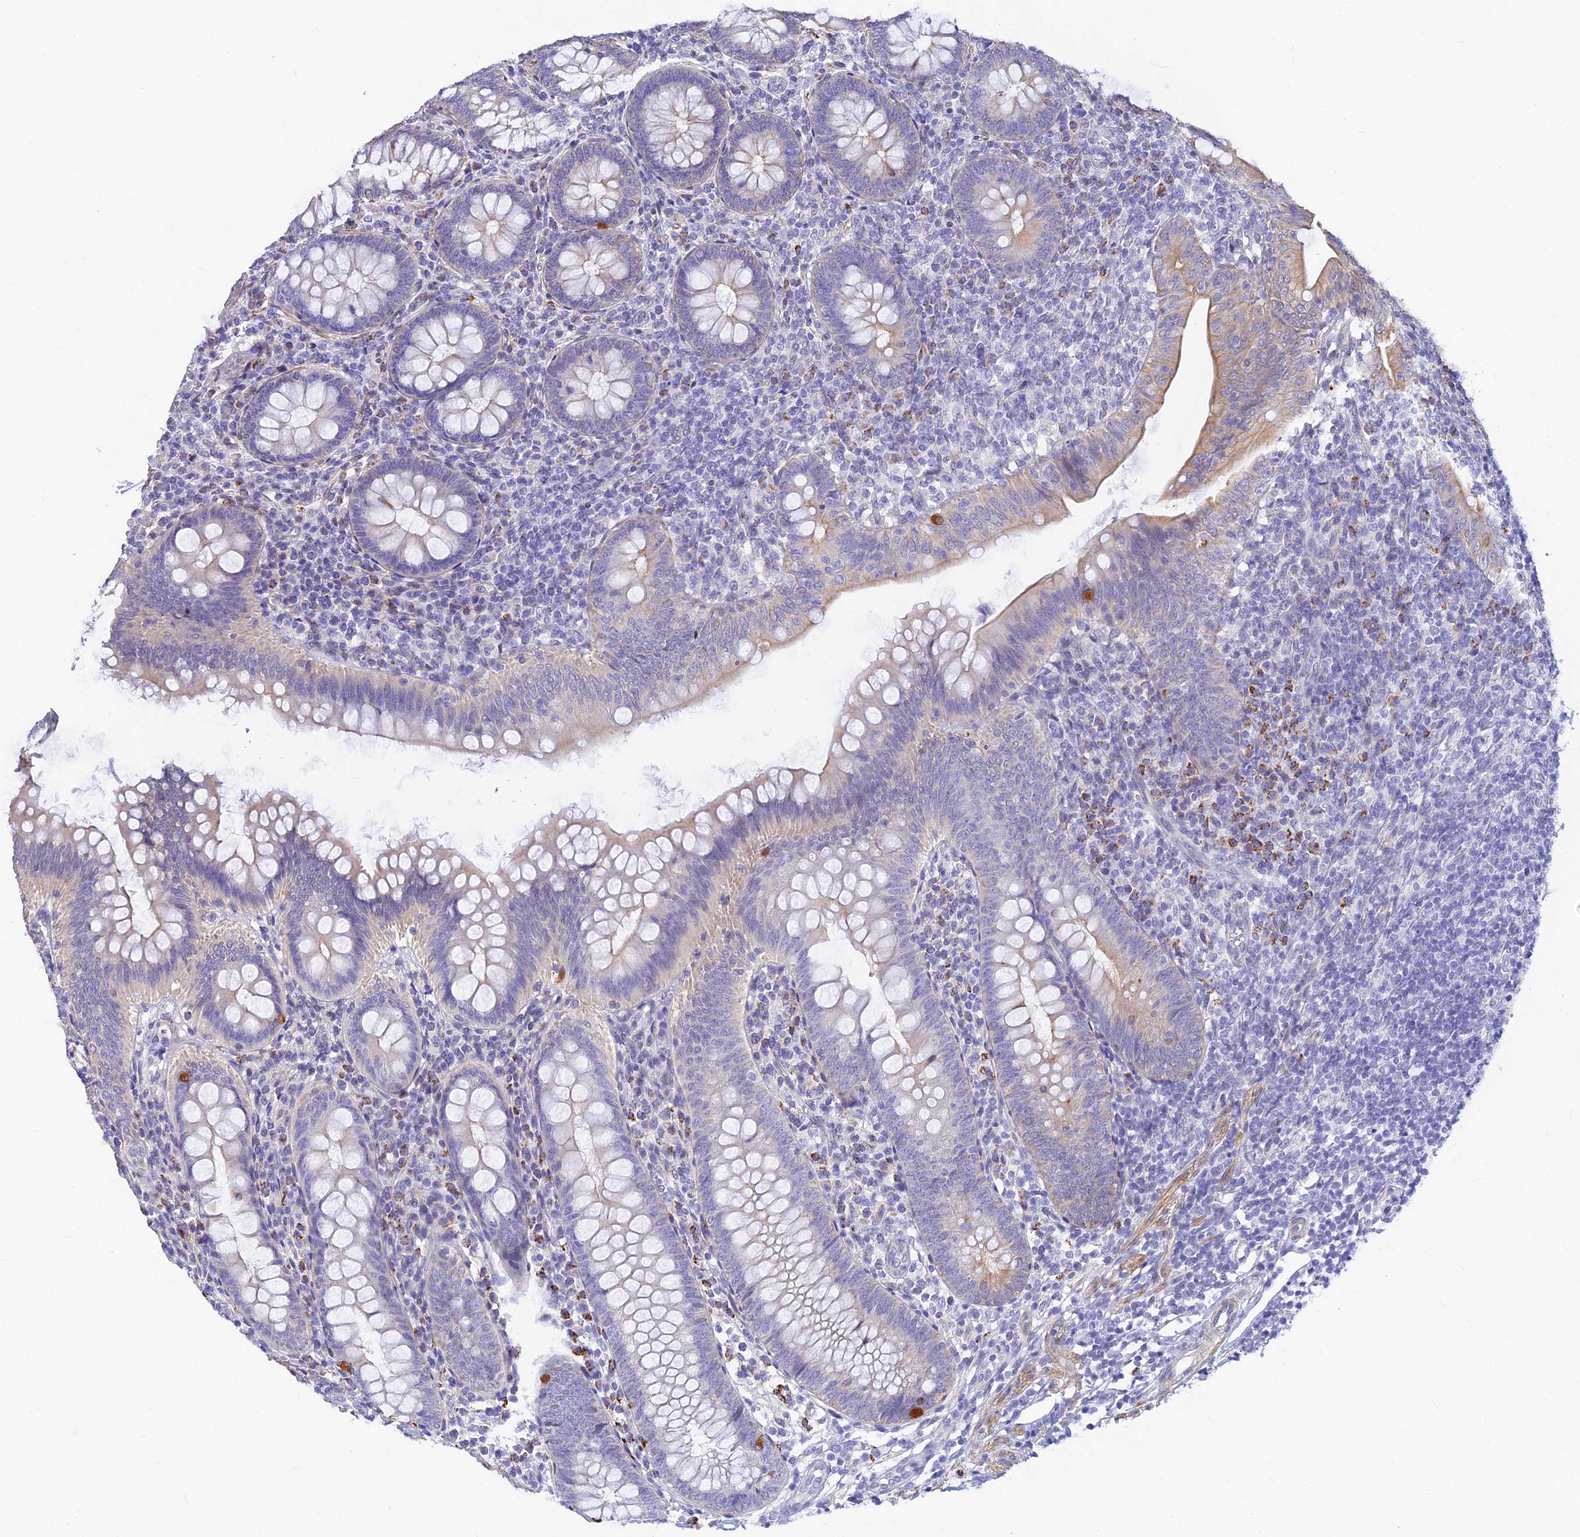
{"staining": {"intensity": "moderate", "quantity": "<25%", "location": "cytoplasmic/membranous"}, "tissue": "appendix", "cell_type": "Glandular cells", "image_type": "normal", "snomed": [{"axis": "morphology", "description": "Normal tissue, NOS"}, {"axis": "topography", "description": "Appendix"}], "caption": "IHC photomicrograph of normal appendix: appendix stained using IHC demonstrates low levels of moderate protein expression localized specifically in the cytoplasmic/membranous of glandular cells, appearing as a cytoplasmic/membranous brown color.", "gene": "ALDH1L2", "patient": {"sex": "male", "age": 14}}